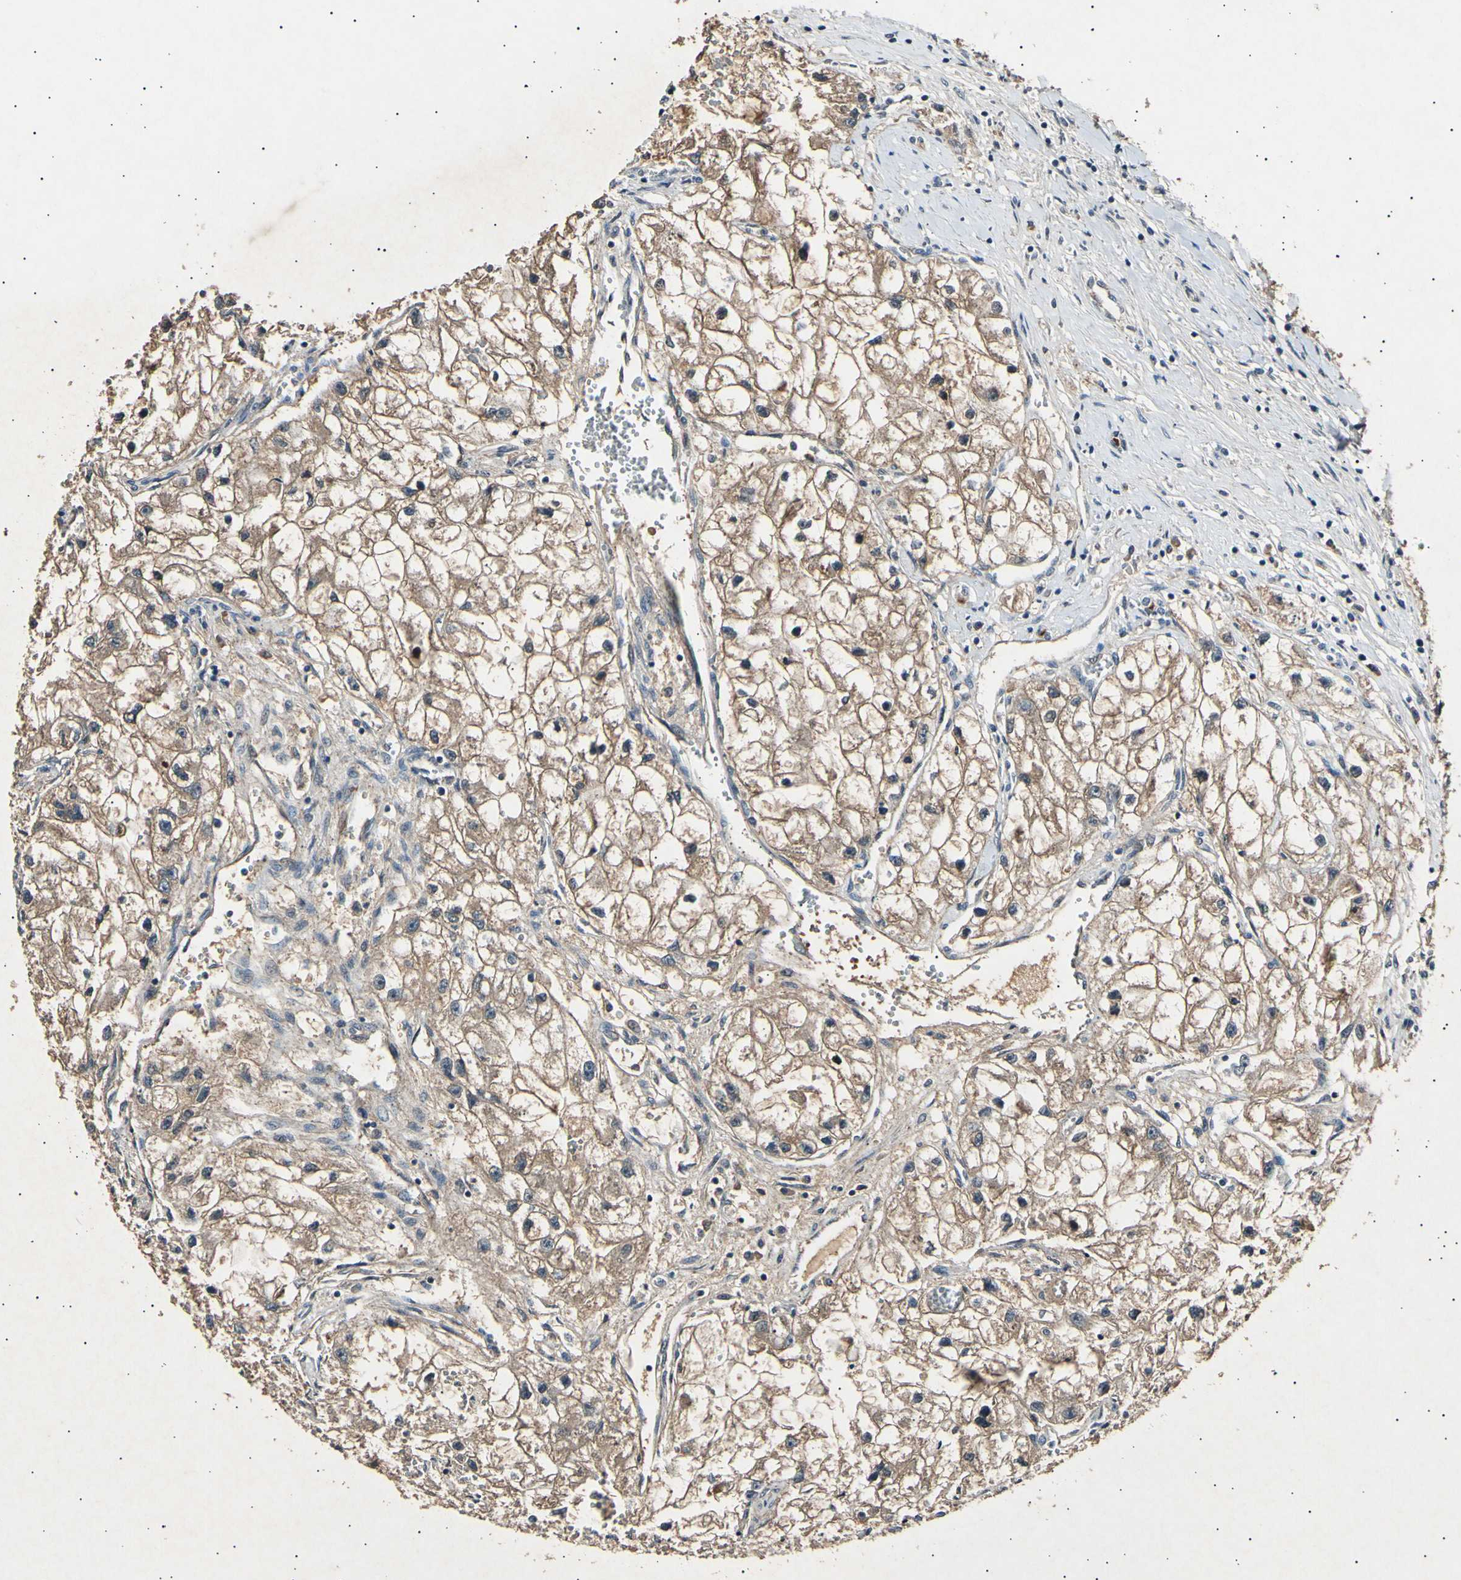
{"staining": {"intensity": "moderate", "quantity": ">75%", "location": "cytoplasmic/membranous"}, "tissue": "renal cancer", "cell_type": "Tumor cells", "image_type": "cancer", "snomed": [{"axis": "morphology", "description": "Adenocarcinoma, NOS"}, {"axis": "topography", "description": "Kidney"}], "caption": "This photomicrograph displays IHC staining of human renal cancer (adenocarcinoma), with medium moderate cytoplasmic/membranous positivity in about >75% of tumor cells.", "gene": "ADCY3", "patient": {"sex": "female", "age": 70}}